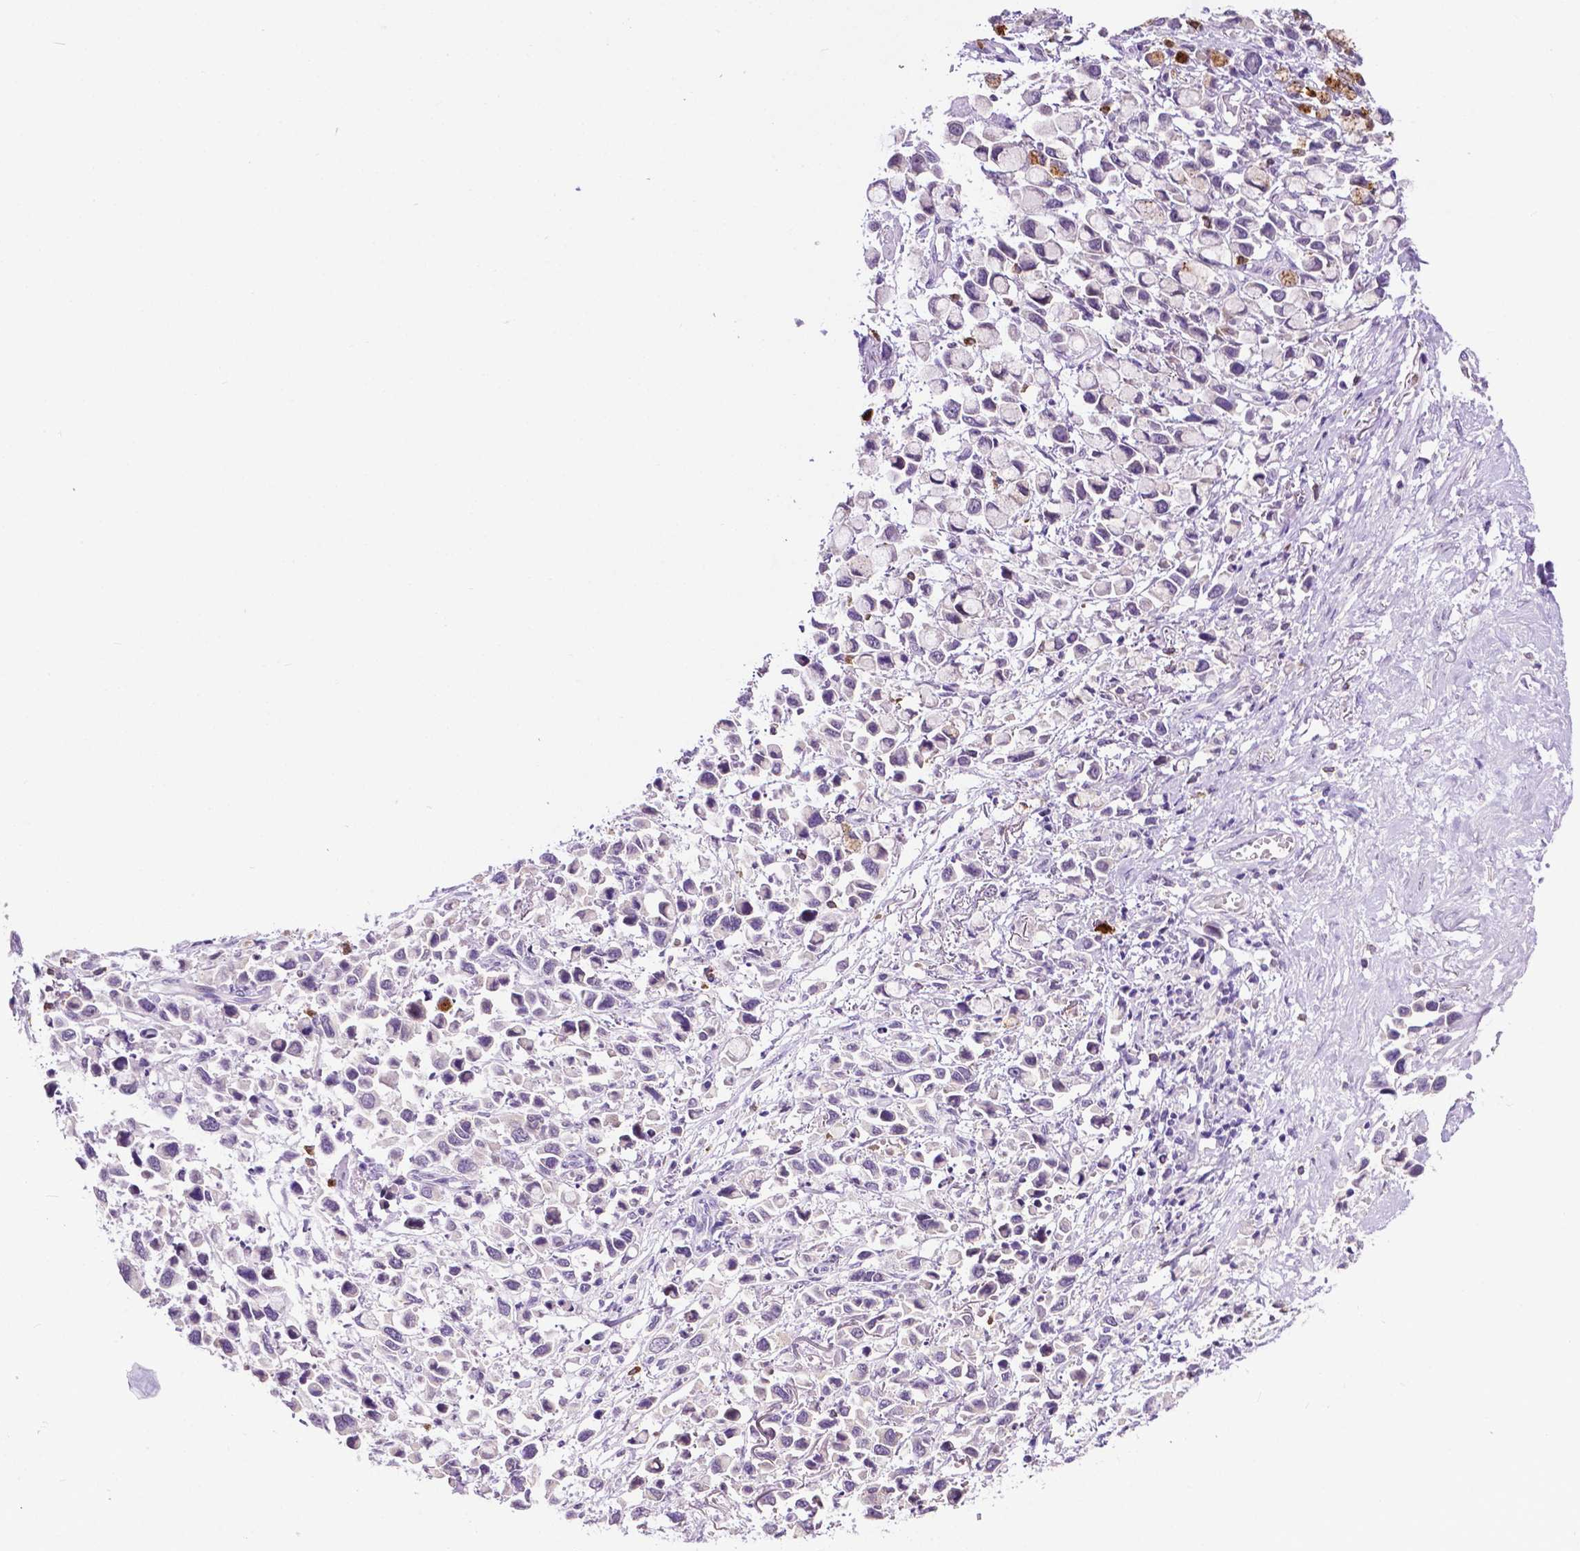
{"staining": {"intensity": "negative", "quantity": "none", "location": "none"}, "tissue": "stomach cancer", "cell_type": "Tumor cells", "image_type": "cancer", "snomed": [{"axis": "morphology", "description": "Adenocarcinoma, NOS"}, {"axis": "topography", "description": "Stomach"}], "caption": "Tumor cells are negative for brown protein staining in stomach cancer. The staining was performed using DAB (3,3'-diaminobenzidine) to visualize the protein expression in brown, while the nuclei were stained in blue with hematoxylin (Magnification: 20x).", "gene": "MMP27", "patient": {"sex": "female", "age": 81}}